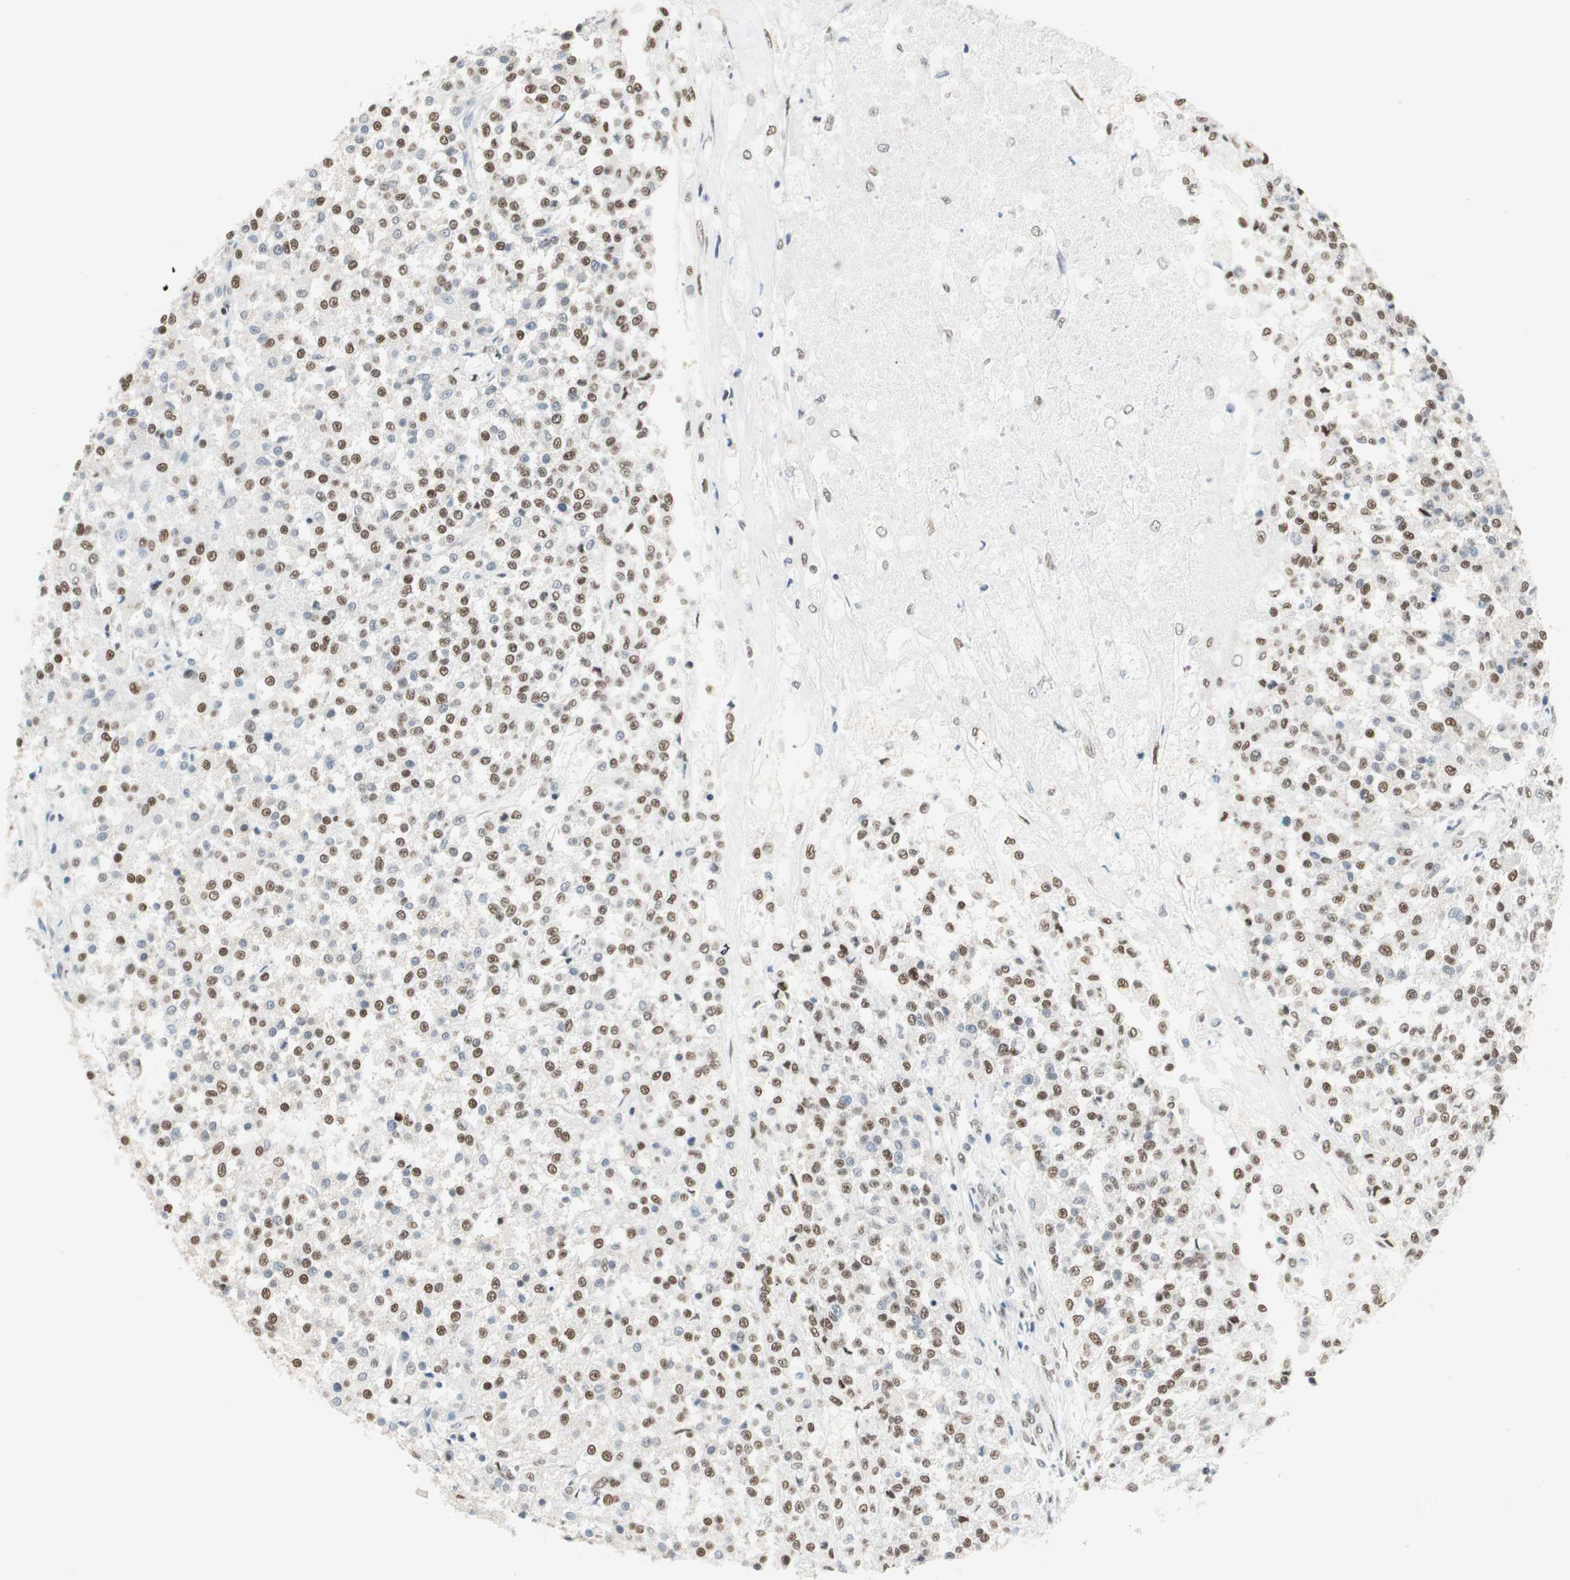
{"staining": {"intensity": "moderate", "quantity": ">75%", "location": "nuclear"}, "tissue": "testis cancer", "cell_type": "Tumor cells", "image_type": "cancer", "snomed": [{"axis": "morphology", "description": "Seminoma, NOS"}, {"axis": "topography", "description": "Testis"}], "caption": "High-power microscopy captured an immunohistochemistry (IHC) micrograph of testis cancer (seminoma), revealing moderate nuclear expression in approximately >75% of tumor cells.", "gene": "ZBTB17", "patient": {"sex": "male", "age": 59}}